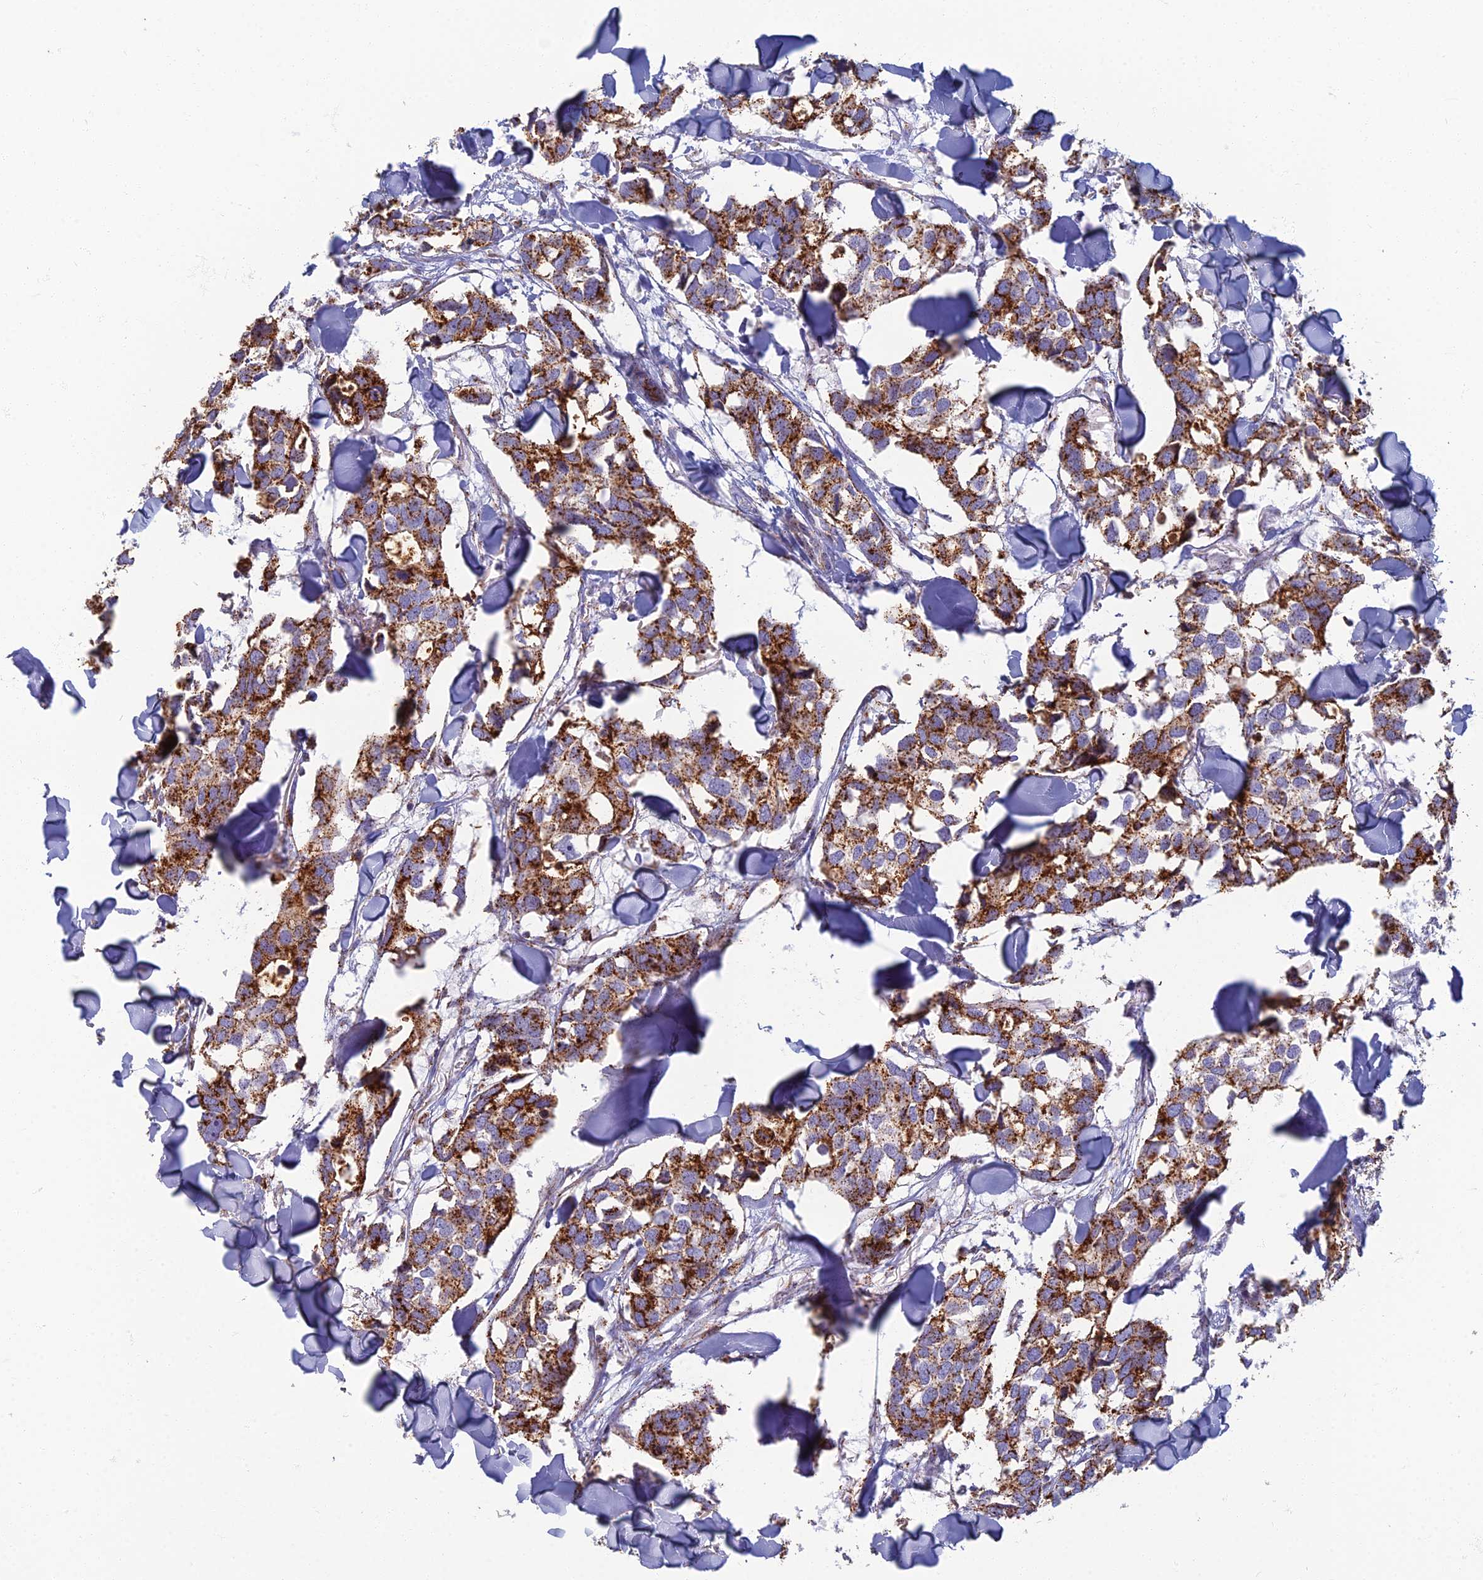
{"staining": {"intensity": "strong", "quantity": ">75%", "location": "cytoplasmic/membranous"}, "tissue": "breast cancer", "cell_type": "Tumor cells", "image_type": "cancer", "snomed": [{"axis": "morphology", "description": "Duct carcinoma"}, {"axis": "topography", "description": "Breast"}], "caption": "Protein staining exhibits strong cytoplasmic/membranous expression in about >75% of tumor cells in breast intraductal carcinoma.", "gene": "CHMP4B", "patient": {"sex": "female", "age": 83}}